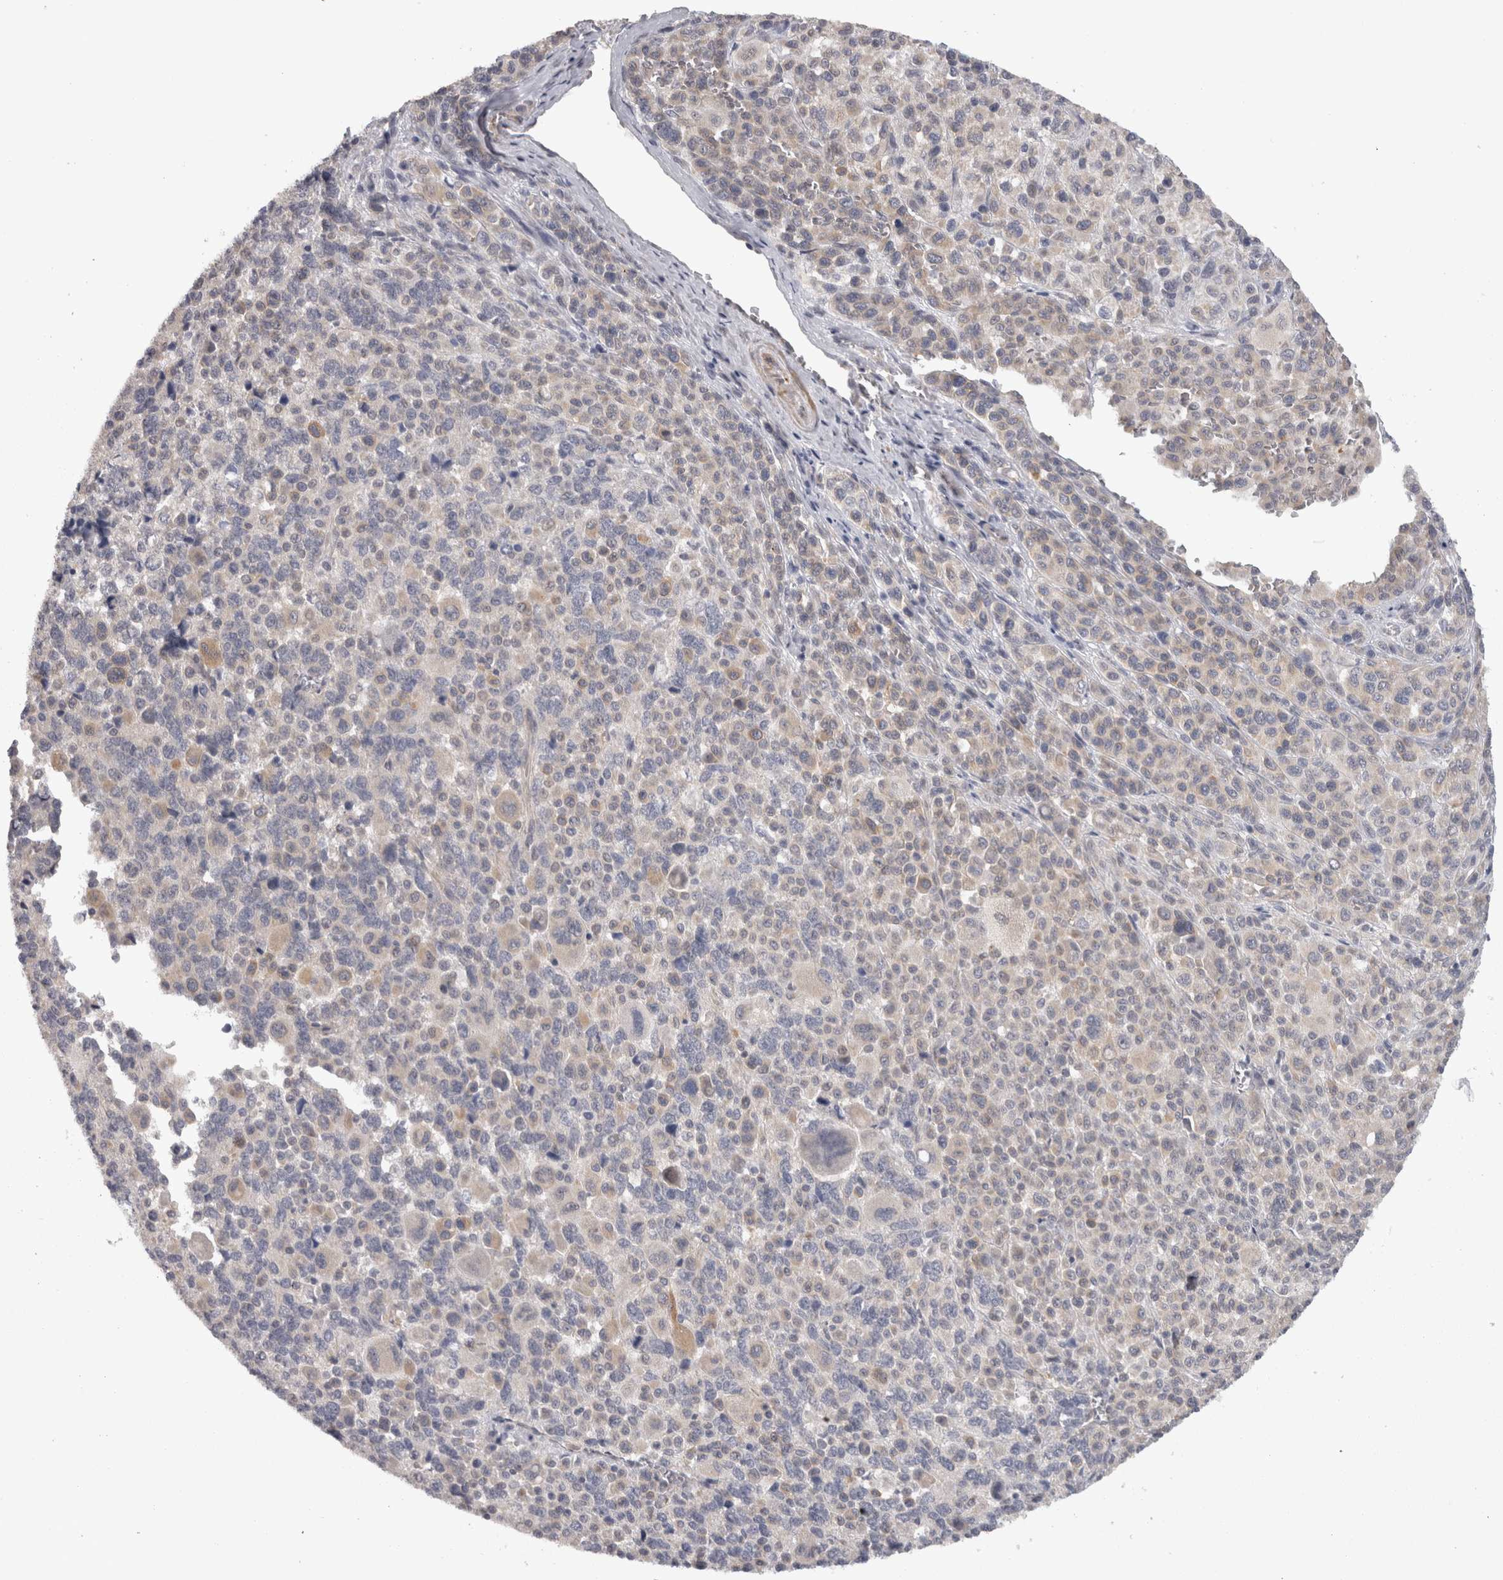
{"staining": {"intensity": "weak", "quantity": "<25%", "location": "cytoplasmic/membranous"}, "tissue": "melanoma", "cell_type": "Tumor cells", "image_type": "cancer", "snomed": [{"axis": "morphology", "description": "Malignant melanoma, Metastatic site"}, {"axis": "topography", "description": "Skin"}], "caption": "Tumor cells are negative for protein expression in human malignant melanoma (metastatic site).", "gene": "RMDN1", "patient": {"sex": "female", "age": 74}}